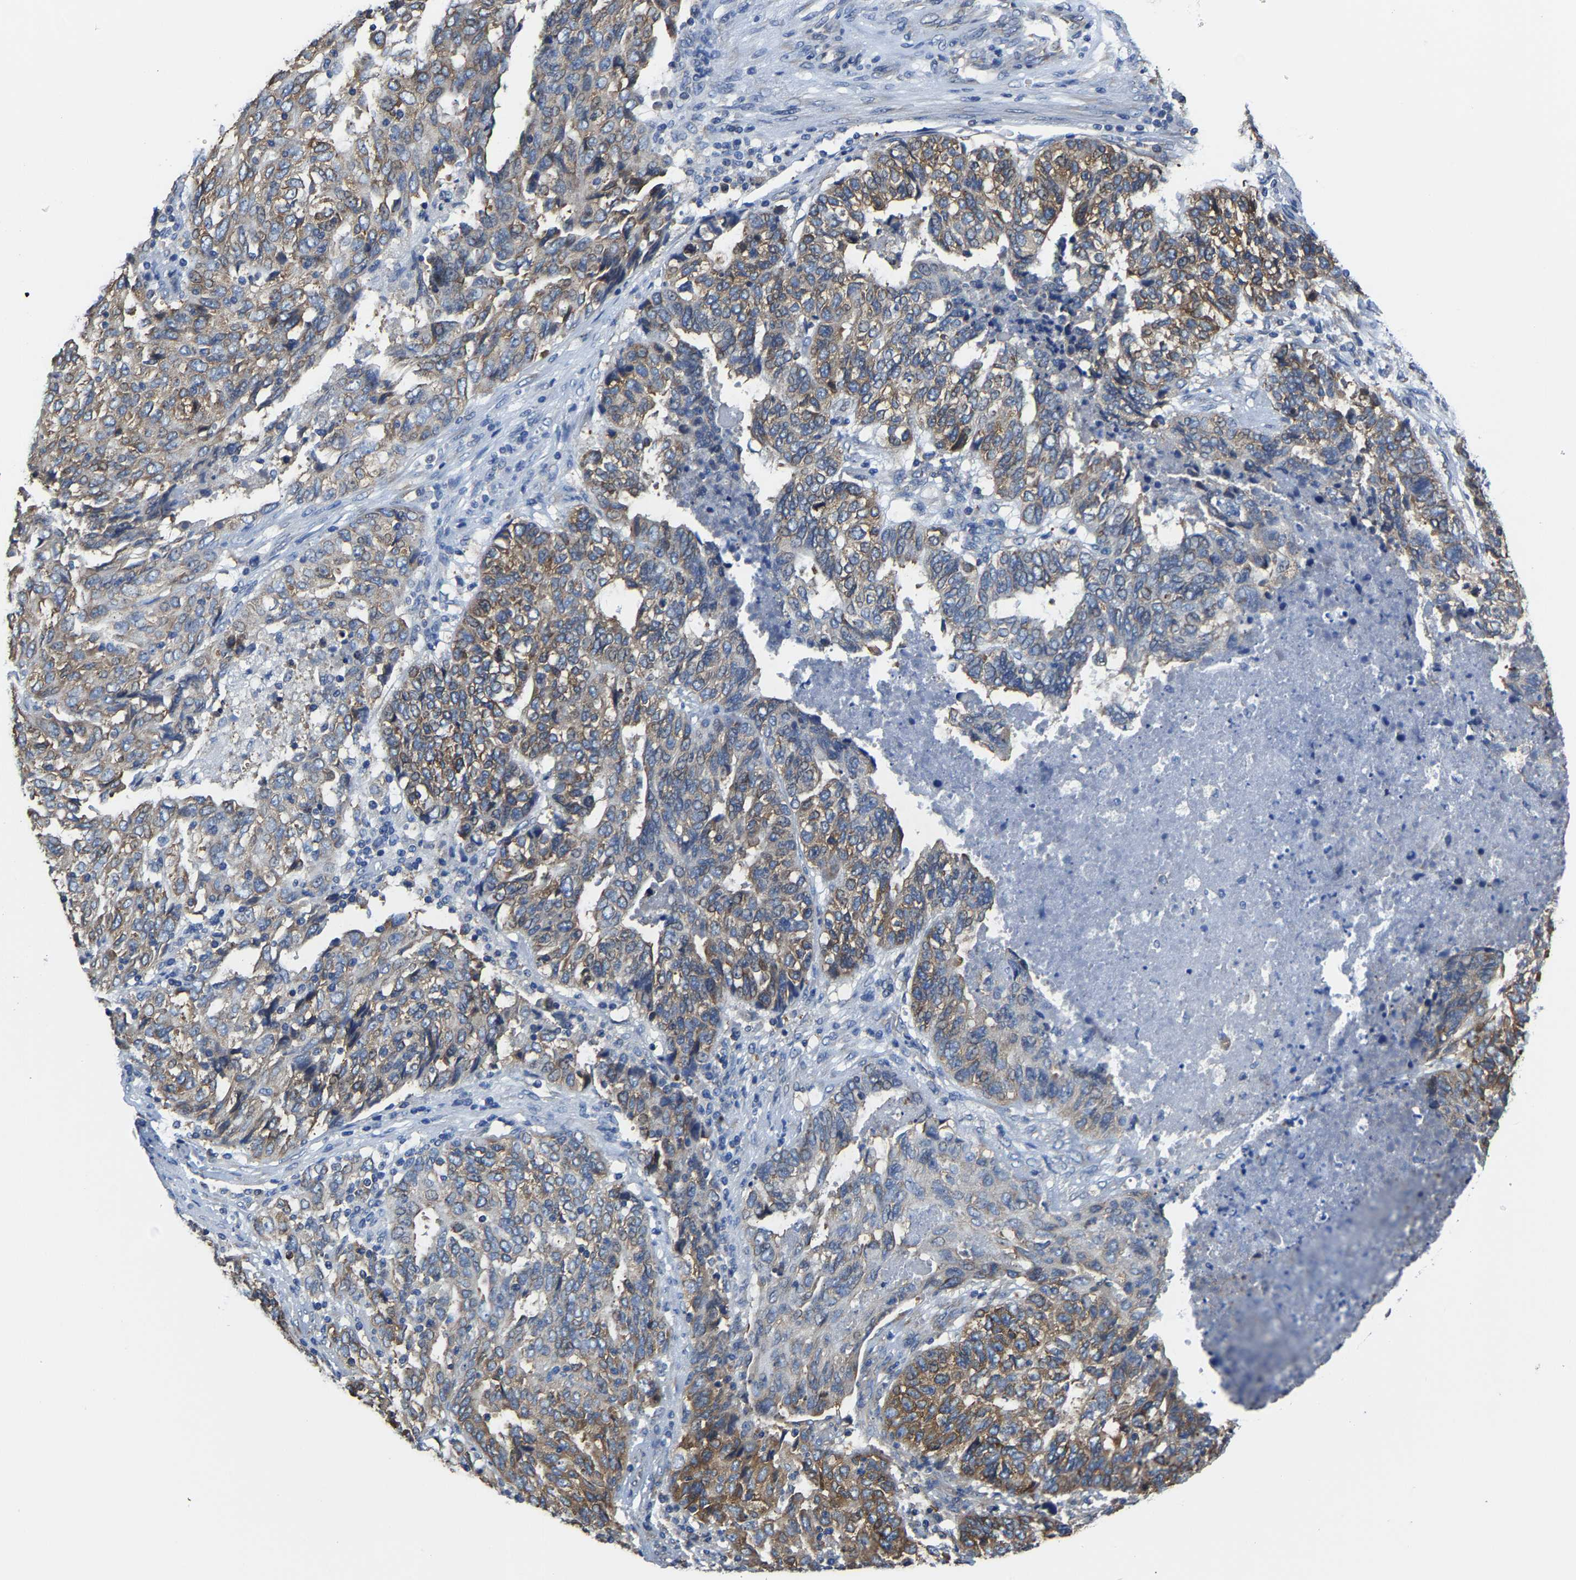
{"staining": {"intensity": "moderate", "quantity": ">75%", "location": "cytoplasmic/membranous"}, "tissue": "endometrial cancer", "cell_type": "Tumor cells", "image_type": "cancer", "snomed": [{"axis": "morphology", "description": "Adenocarcinoma, NOS"}, {"axis": "topography", "description": "Endometrium"}], "caption": "A histopathology image of human endometrial cancer (adenocarcinoma) stained for a protein reveals moderate cytoplasmic/membranous brown staining in tumor cells. (Brightfield microscopy of DAB IHC at high magnification).", "gene": "G3BP2", "patient": {"sex": "female", "age": 80}}